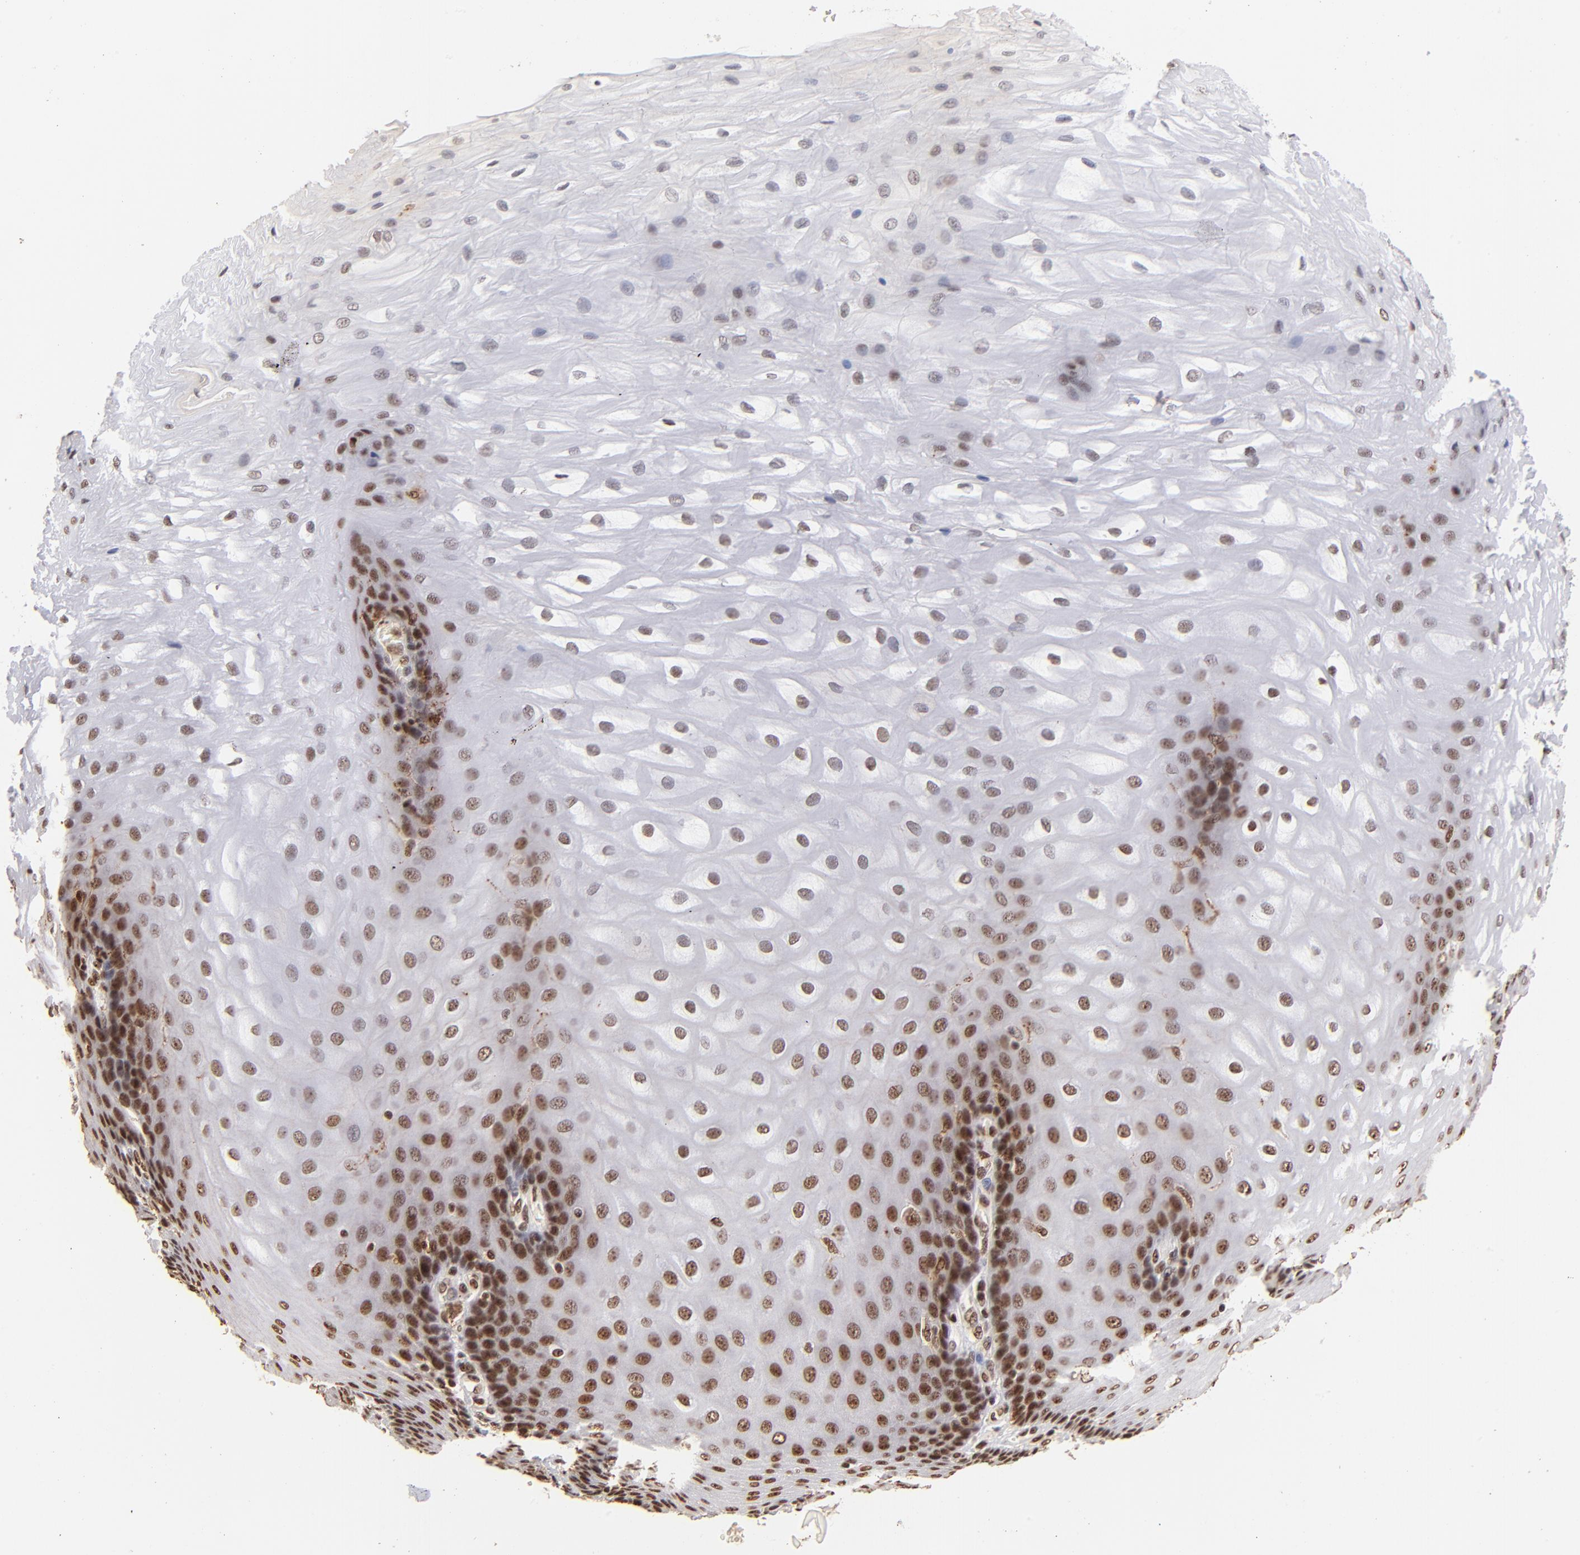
{"staining": {"intensity": "moderate", "quantity": ">75%", "location": "nuclear"}, "tissue": "esophagus", "cell_type": "Squamous epithelial cells", "image_type": "normal", "snomed": [{"axis": "morphology", "description": "Normal tissue, NOS"}, {"axis": "morphology", "description": "Adenocarcinoma, NOS"}, {"axis": "topography", "description": "Esophagus"}, {"axis": "topography", "description": "Stomach"}], "caption": "Immunohistochemical staining of unremarkable esophagus shows medium levels of moderate nuclear positivity in approximately >75% of squamous epithelial cells.", "gene": "ZNF146", "patient": {"sex": "male", "age": 62}}